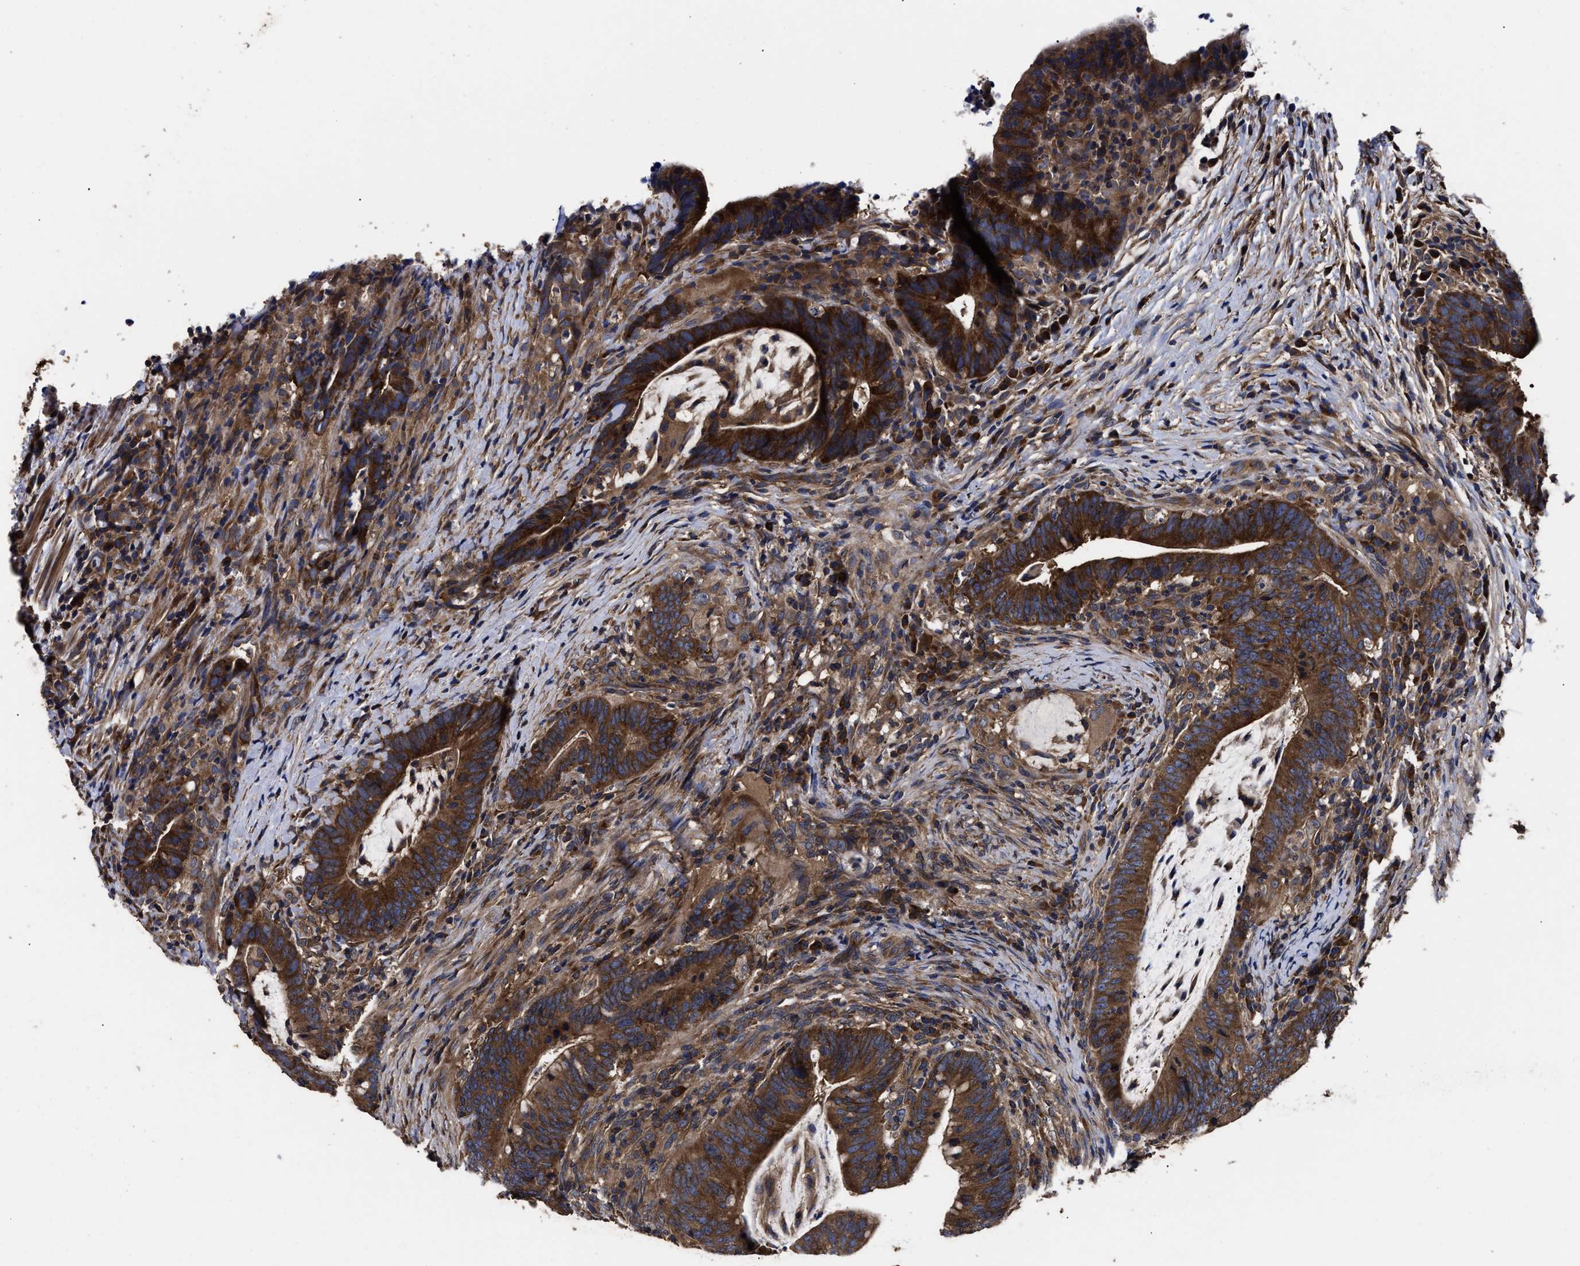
{"staining": {"intensity": "strong", "quantity": ">75%", "location": "cytoplasmic/membranous"}, "tissue": "colorectal cancer", "cell_type": "Tumor cells", "image_type": "cancer", "snomed": [{"axis": "morphology", "description": "Adenocarcinoma, NOS"}, {"axis": "topography", "description": "Colon"}], "caption": "DAB (3,3'-diaminobenzidine) immunohistochemical staining of human colorectal cancer demonstrates strong cytoplasmic/membranous protein expression in about >75% of tumor cells.", "gene": "AVEN", "patient": {"sex": "female", "age": 66}}